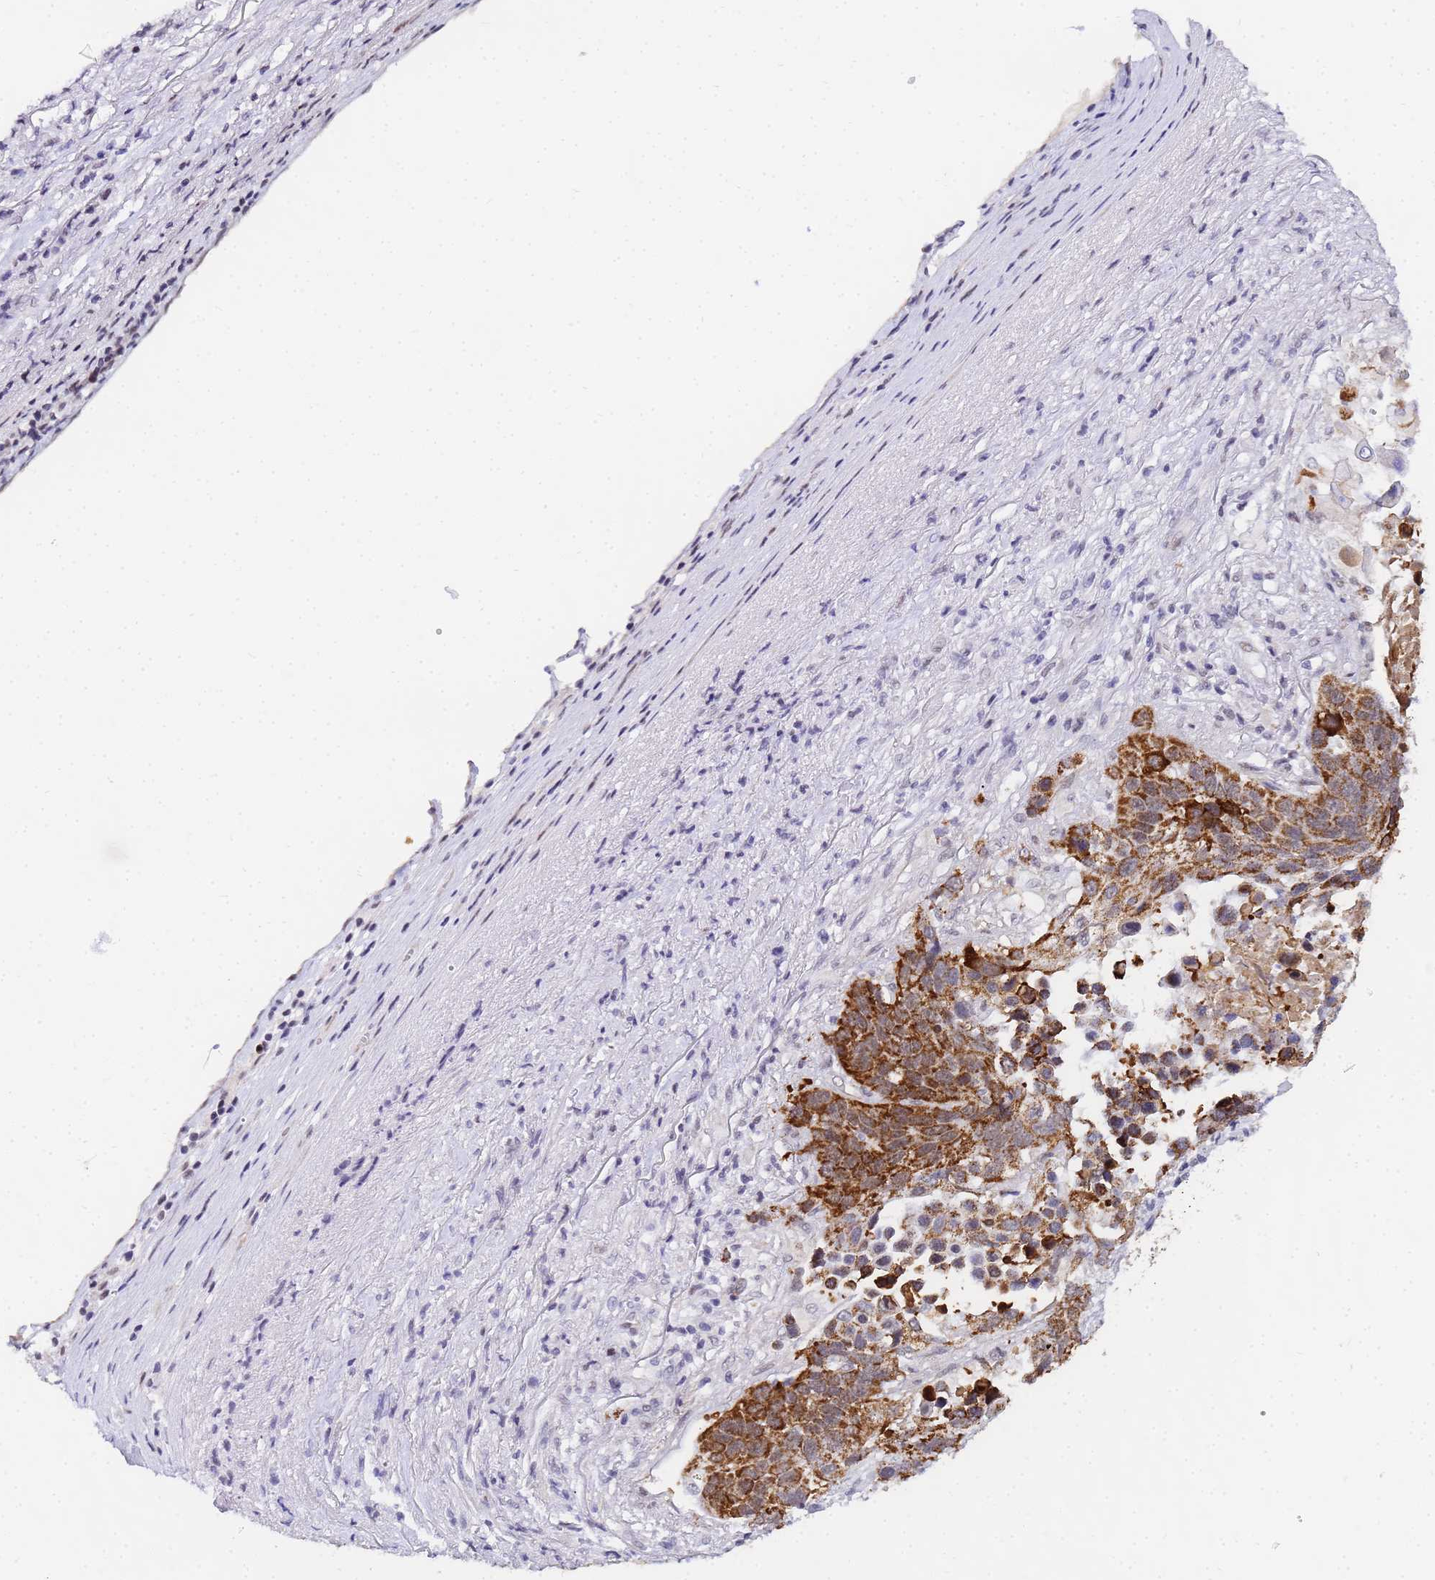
{"staining": {"intensity": "strong", "quantity": ">75%", "location": "cytoplasmic/membranous"}, "tissue": "lung cancer", "cell_type": "Tumor cells", "image_type": "cancer", "snomed": [{"axis": "morphology", "description": "Normal tissue, NOS"}, {"axis": "morphology", "description": "Squamous cell carcinoma, NOS"}, {"axis": "topography", "description": "Lymph node"}, {"axis": "topography", "description": "Lung"}], "caption": "Squamous cell carcinoma (lung) stained with IHC shows strong cytoplasmic/membranous expression in about >75% of tumor cells. Immunohistochemistry stains the protein in brown and the nuclei are stained blue.", "gene": "CKMT1A", "patient": {"sex": "male", "age": 66}}